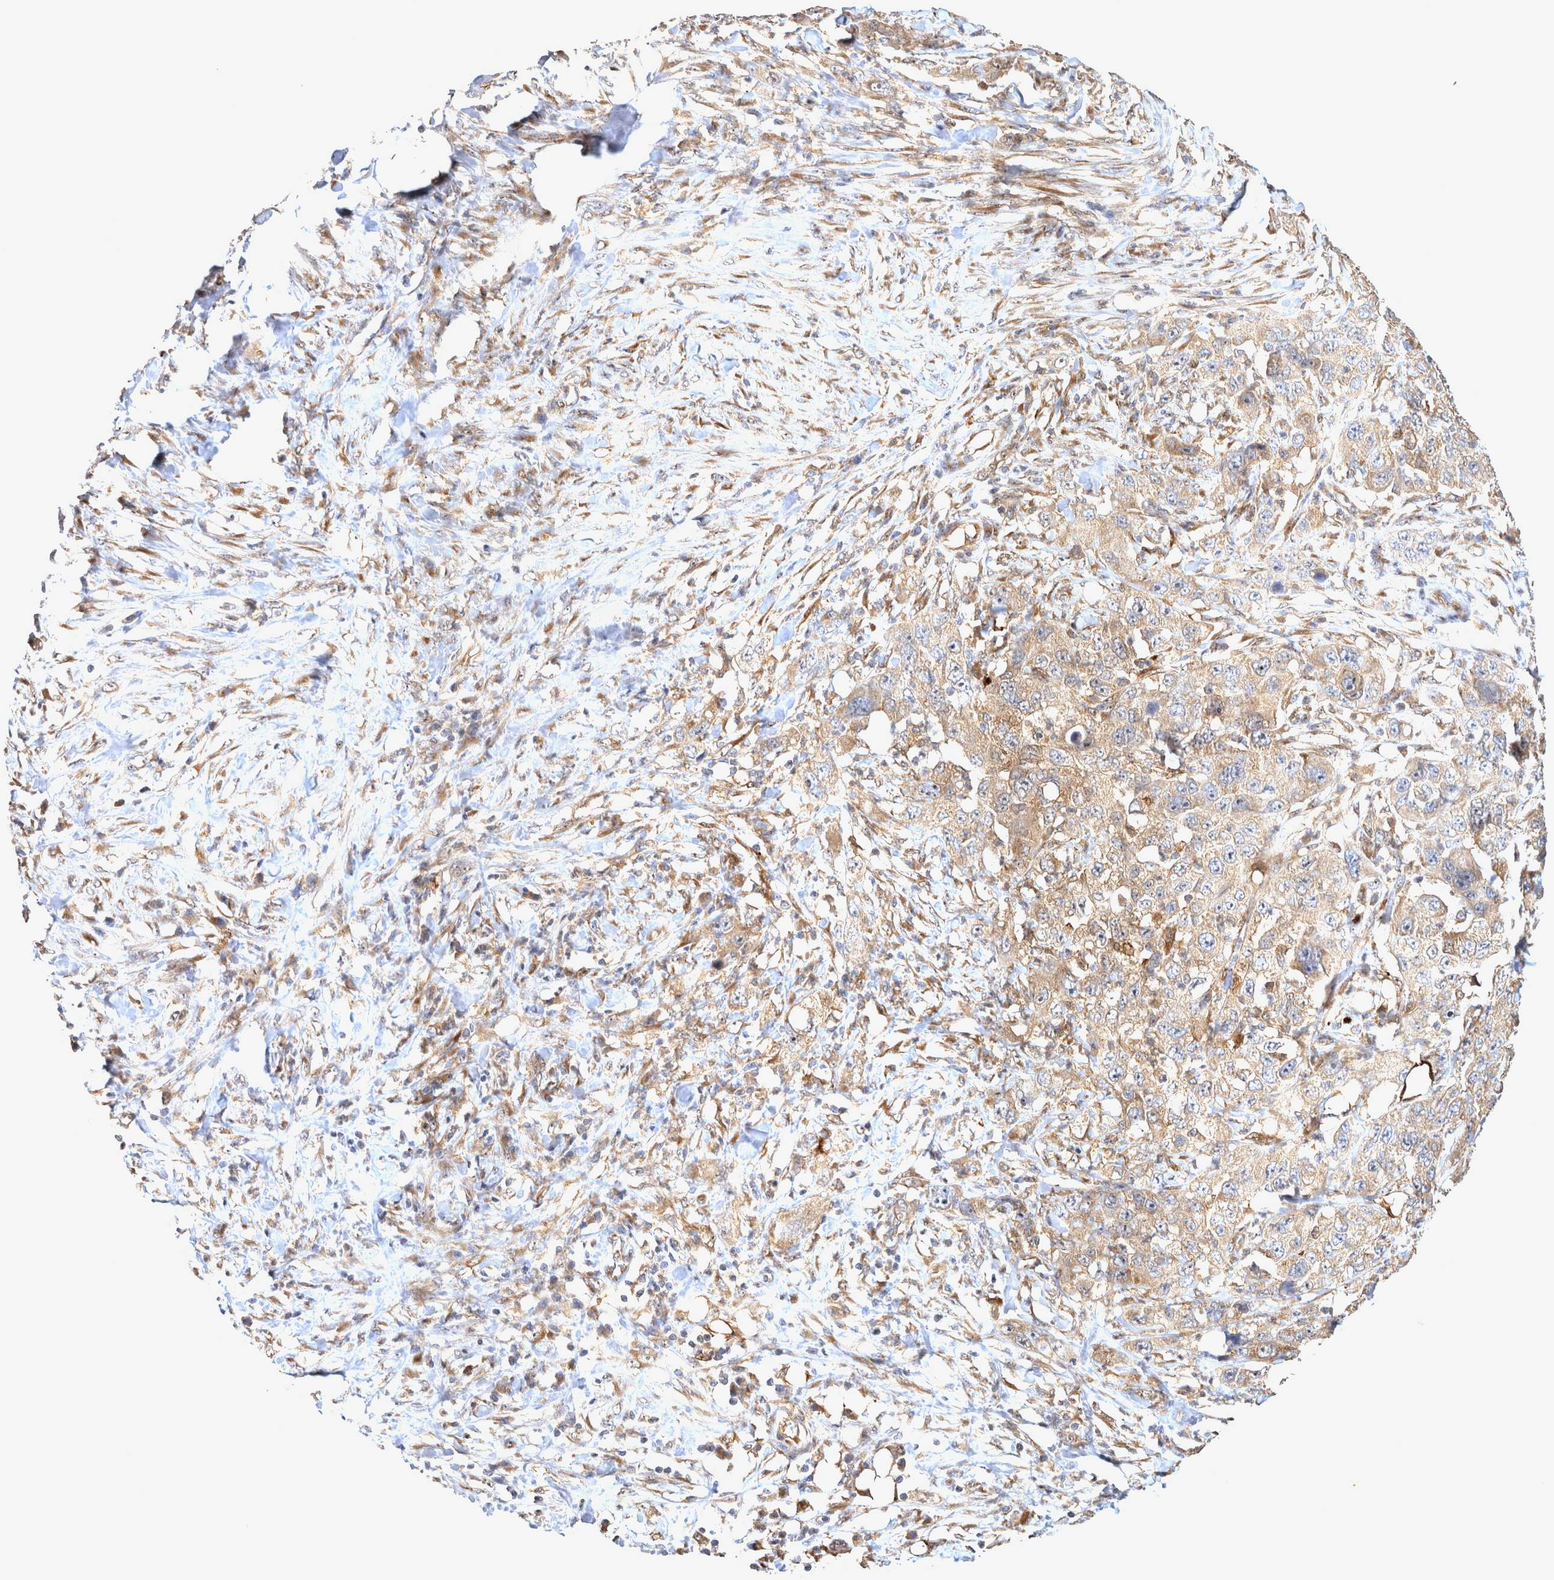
{"staining": {"intensity": "moderate", "quantity": "25%-75%", "location": "cytoplasmic/membranous"}, "tissue": "pancreatic cancer", "cell_type": "Tumor cells", "image_type": "cancer", "snomed": [{"axis": "morphology", "description": "Adenocarcinoma, NOS"}, {"axis": "topography", "description": "Pancreas"}], "caption": "Immunohistochemical staining of human pancreatic adenocarcinoma reveals medium levels of moderate cytoplasmic/membranous expression in about 25%-75% of tumor cells. Using DAB (3,3'-diaminobenzidine) (brown) and hematoxylin (blue) stains, captured at high magnification using brightfield microscopy.", "gene": "ATXN2", "patient": {"sex": "female", "age": 78}}